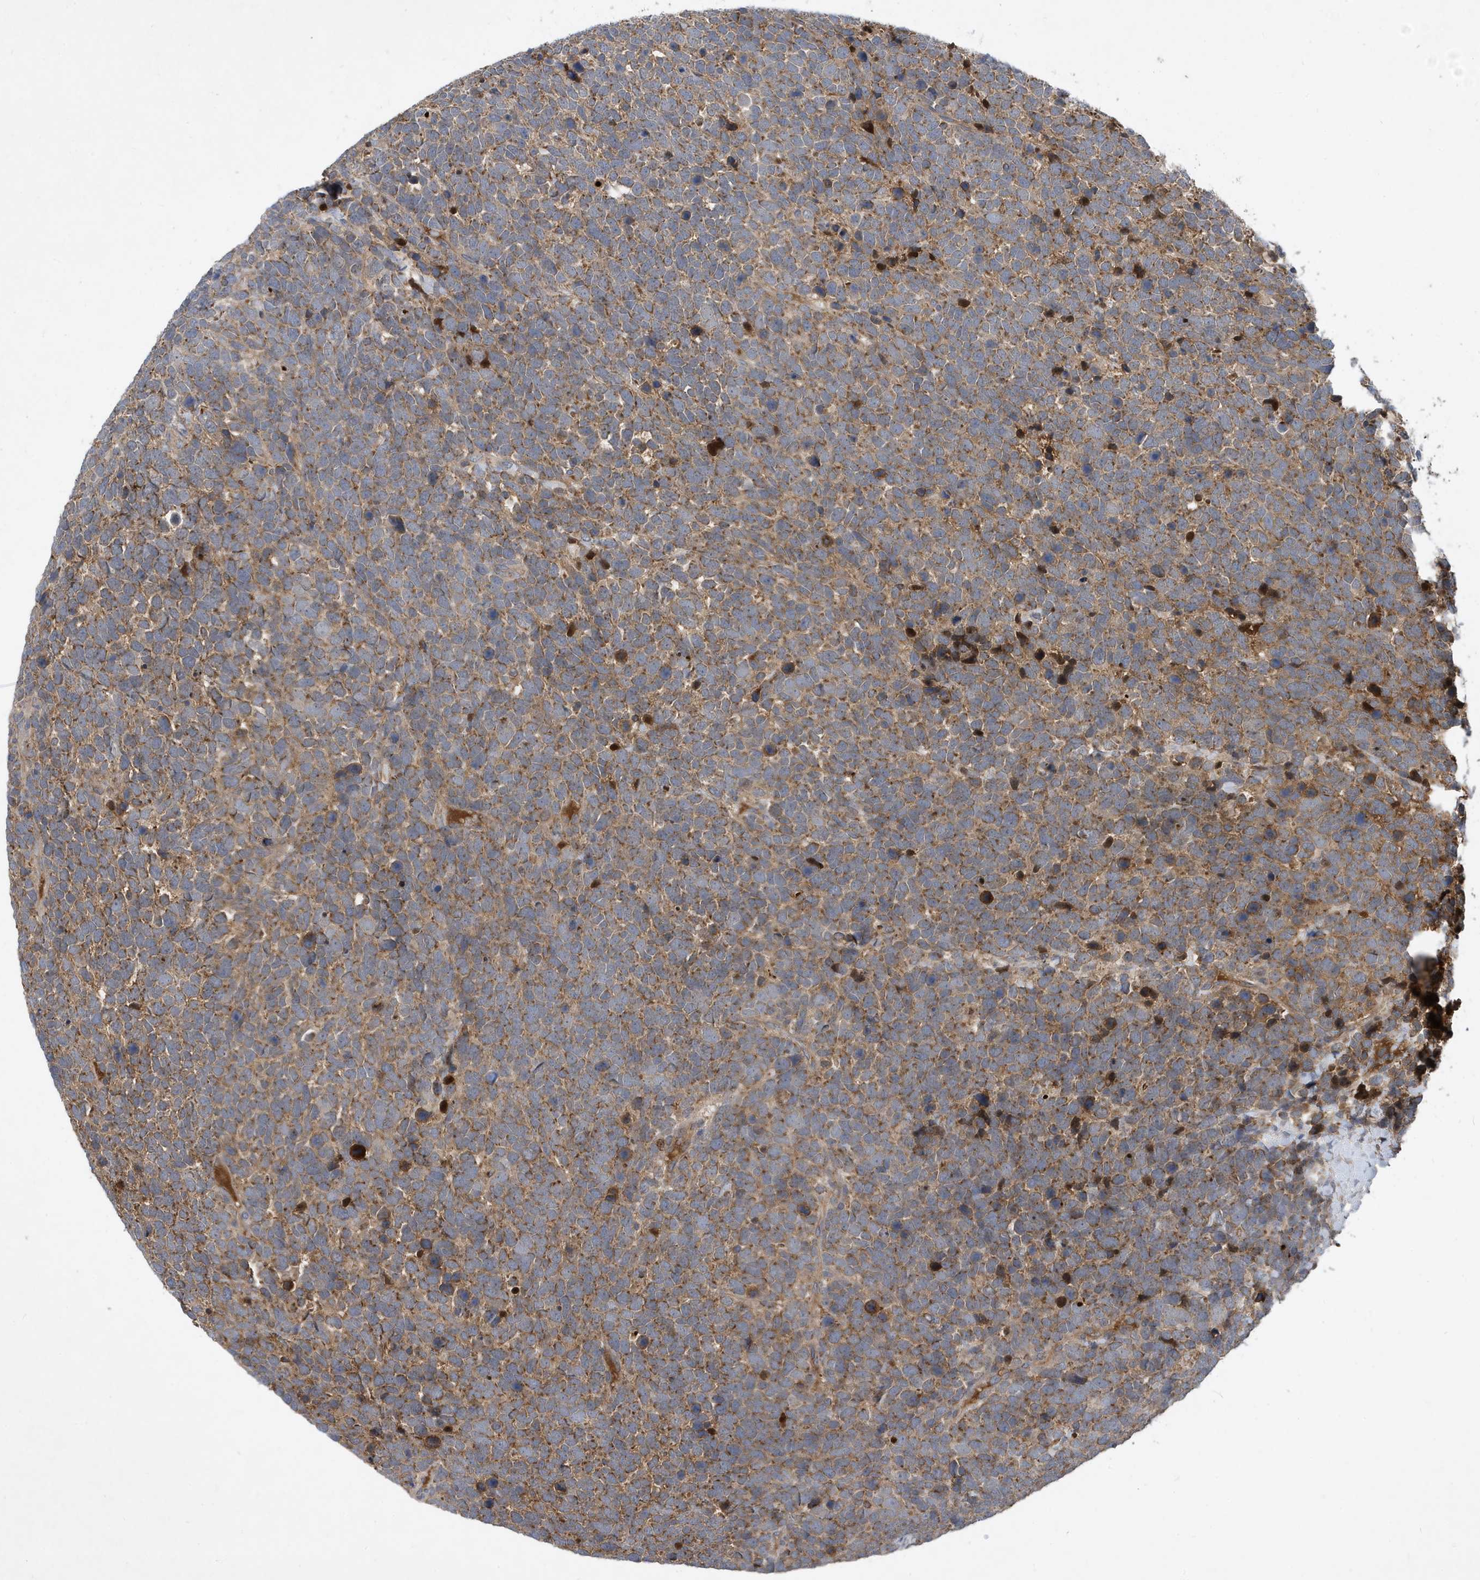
{"staining": {"intensity": "moderate", "quantity": ">75%", "location": "cytoplasmic/membranous"}, "tissue": "urothelial cancer", "cell_type": "Tumor cells", "image_type": "cancer", "snomed": [{"axis": "morphology", "description": "Urothelial carcinoma, High grade"}, {"axis": "topography", "description": "Urinary bladder"}], "caption": "Immunohistochemical staining of human urothelial carcinoma (high-grade) shows medium levels of moderate cytoplasmic/membranous protein positivity in about >75% of tumor cells.", "gene": "STK19", "patient": {"sex": "female", "age": 82}}